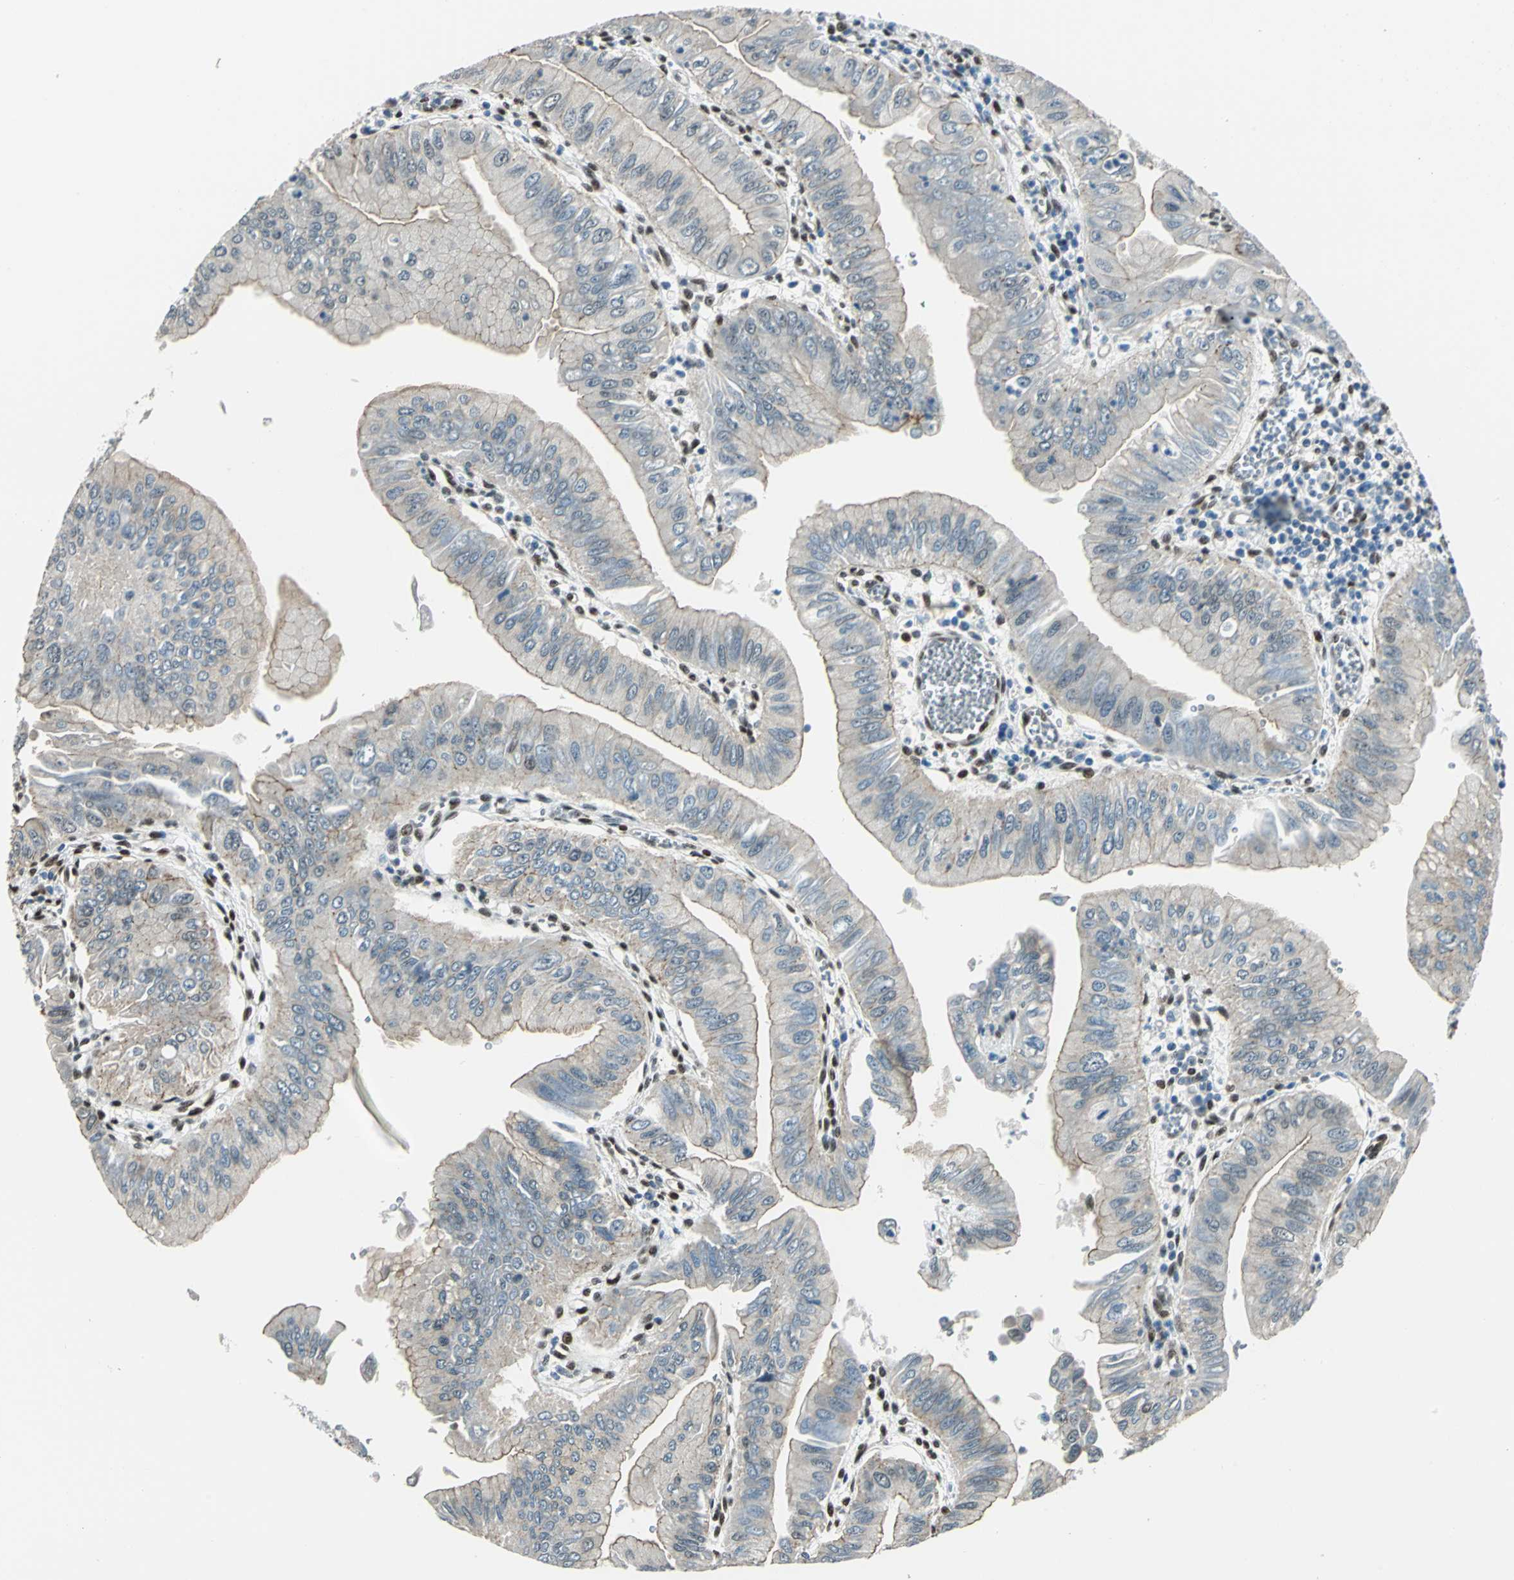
{"staining": {"intensity": "moderate", "quantity": "25%-75%", "location": "cytoplasmic/membranous,nuclear"}, "tissue": "pancreatic cancer", "cell_type": "Tumor cells", "image_type": "cancer", "snomed": [{"axis": "morphology", "description": "Normal tissue, NOS"}, {"axis": "topography", "description": "Lymph node"}], "caption": "Pancreatic cancer stained for a protein (brown) exhibits moderate cytoplasmic/membranous and nuclear positive positivity in approximately 25%-75% of tumor cells.", "gene": "NFIA", "patient": {"sex": "male", "age": 50}}